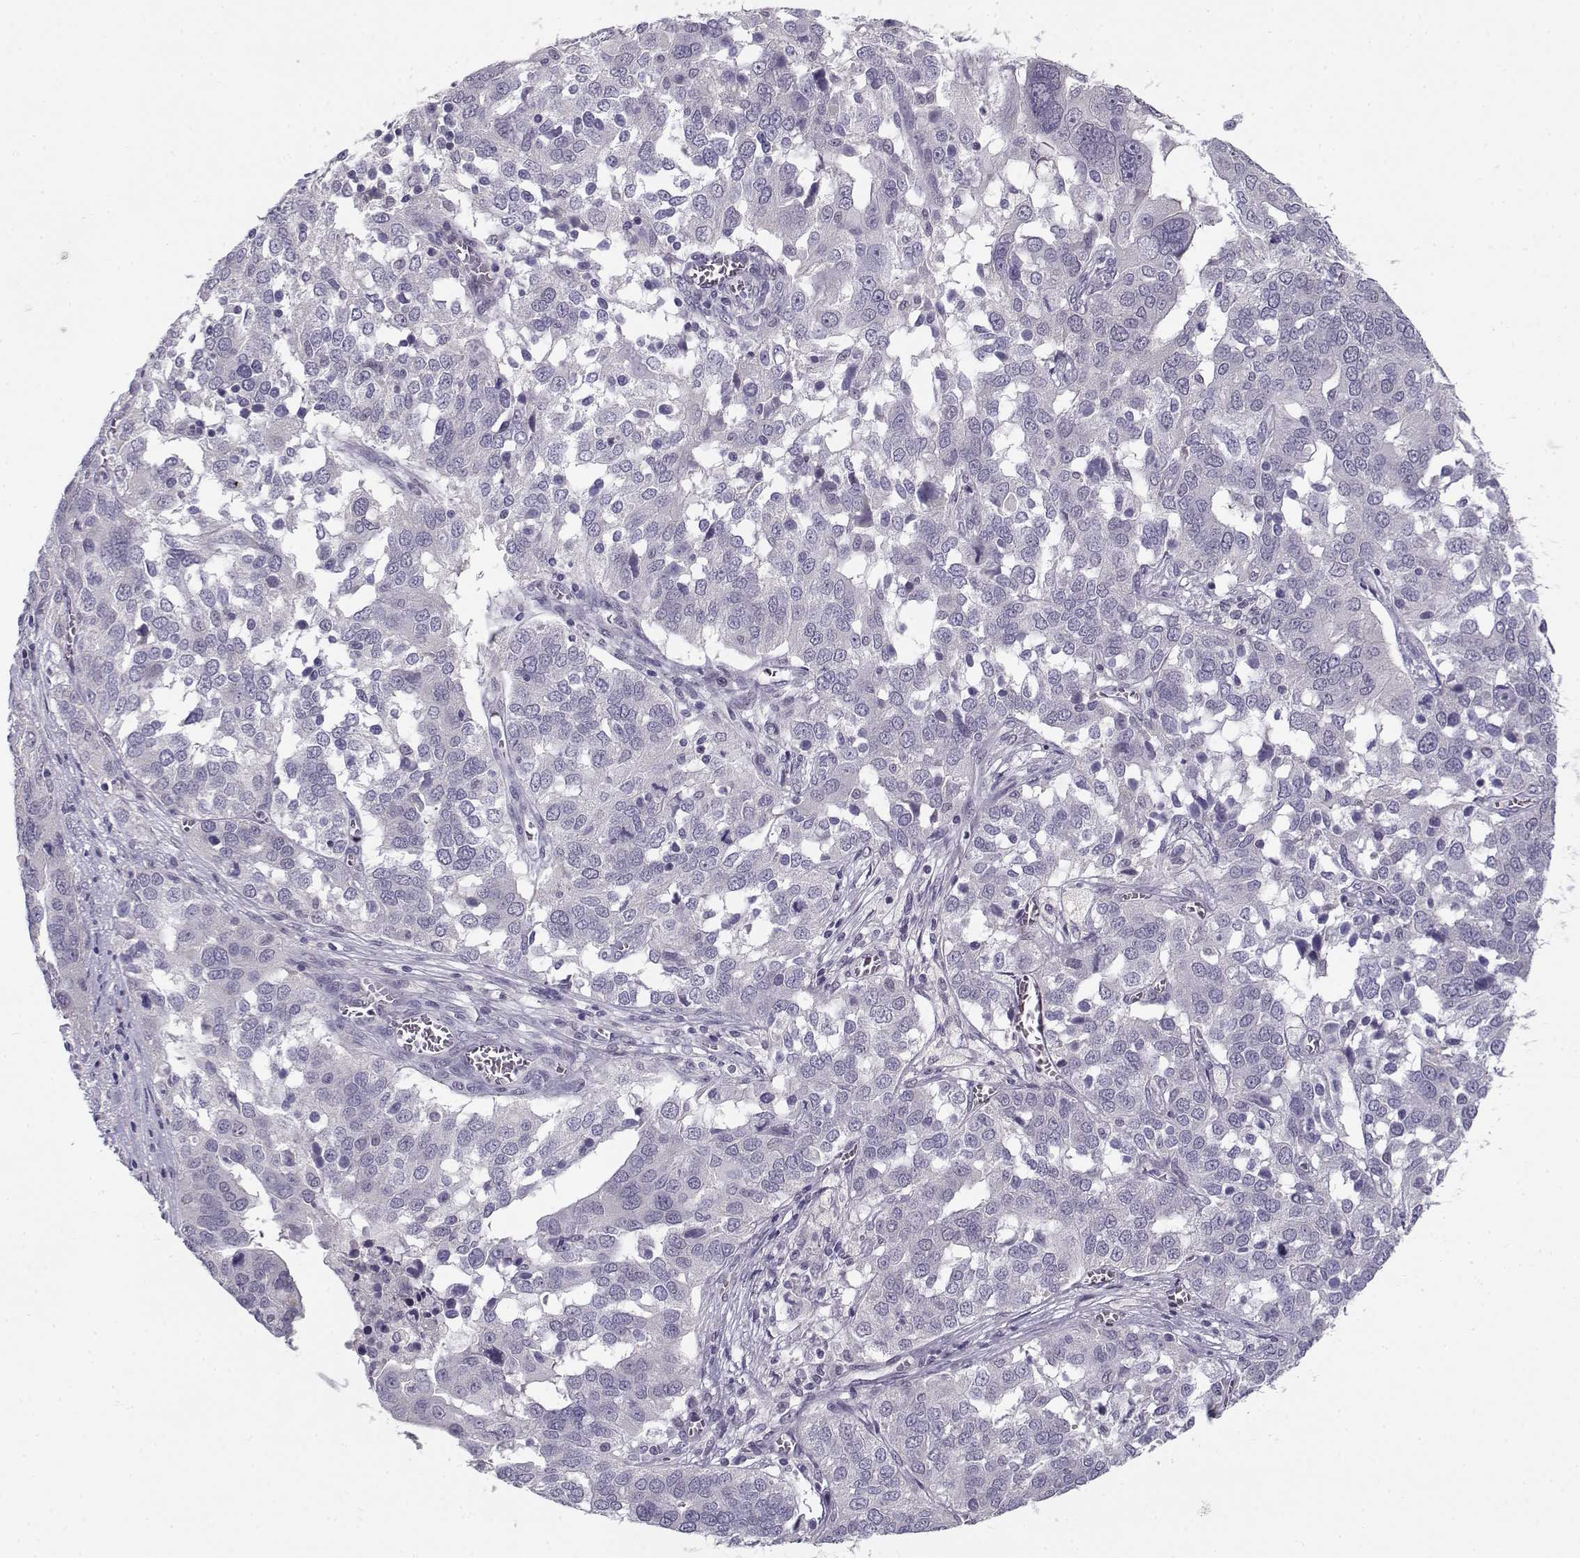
{"staining": {"intensity": "negative", "quantity": "none", "location": "none"}, "tissue": "ovarian cancer", "cell_type": "Tumor cells", "image_type": "cancer", "snomed": [{"axis": "morphology", "description": "Carcinoma, endometroid"}, {"axis": "topography", "description": "Soft tissue"}, {"axis": "topography", "description": "Ovary"}], "caption": "Immunohistochemical staining of endometroid carcinoma (ovarian) shows no significant positivity in tumor cells.", "gene": "C16orf86", "patient": {"sex": "female", "age": 52}}